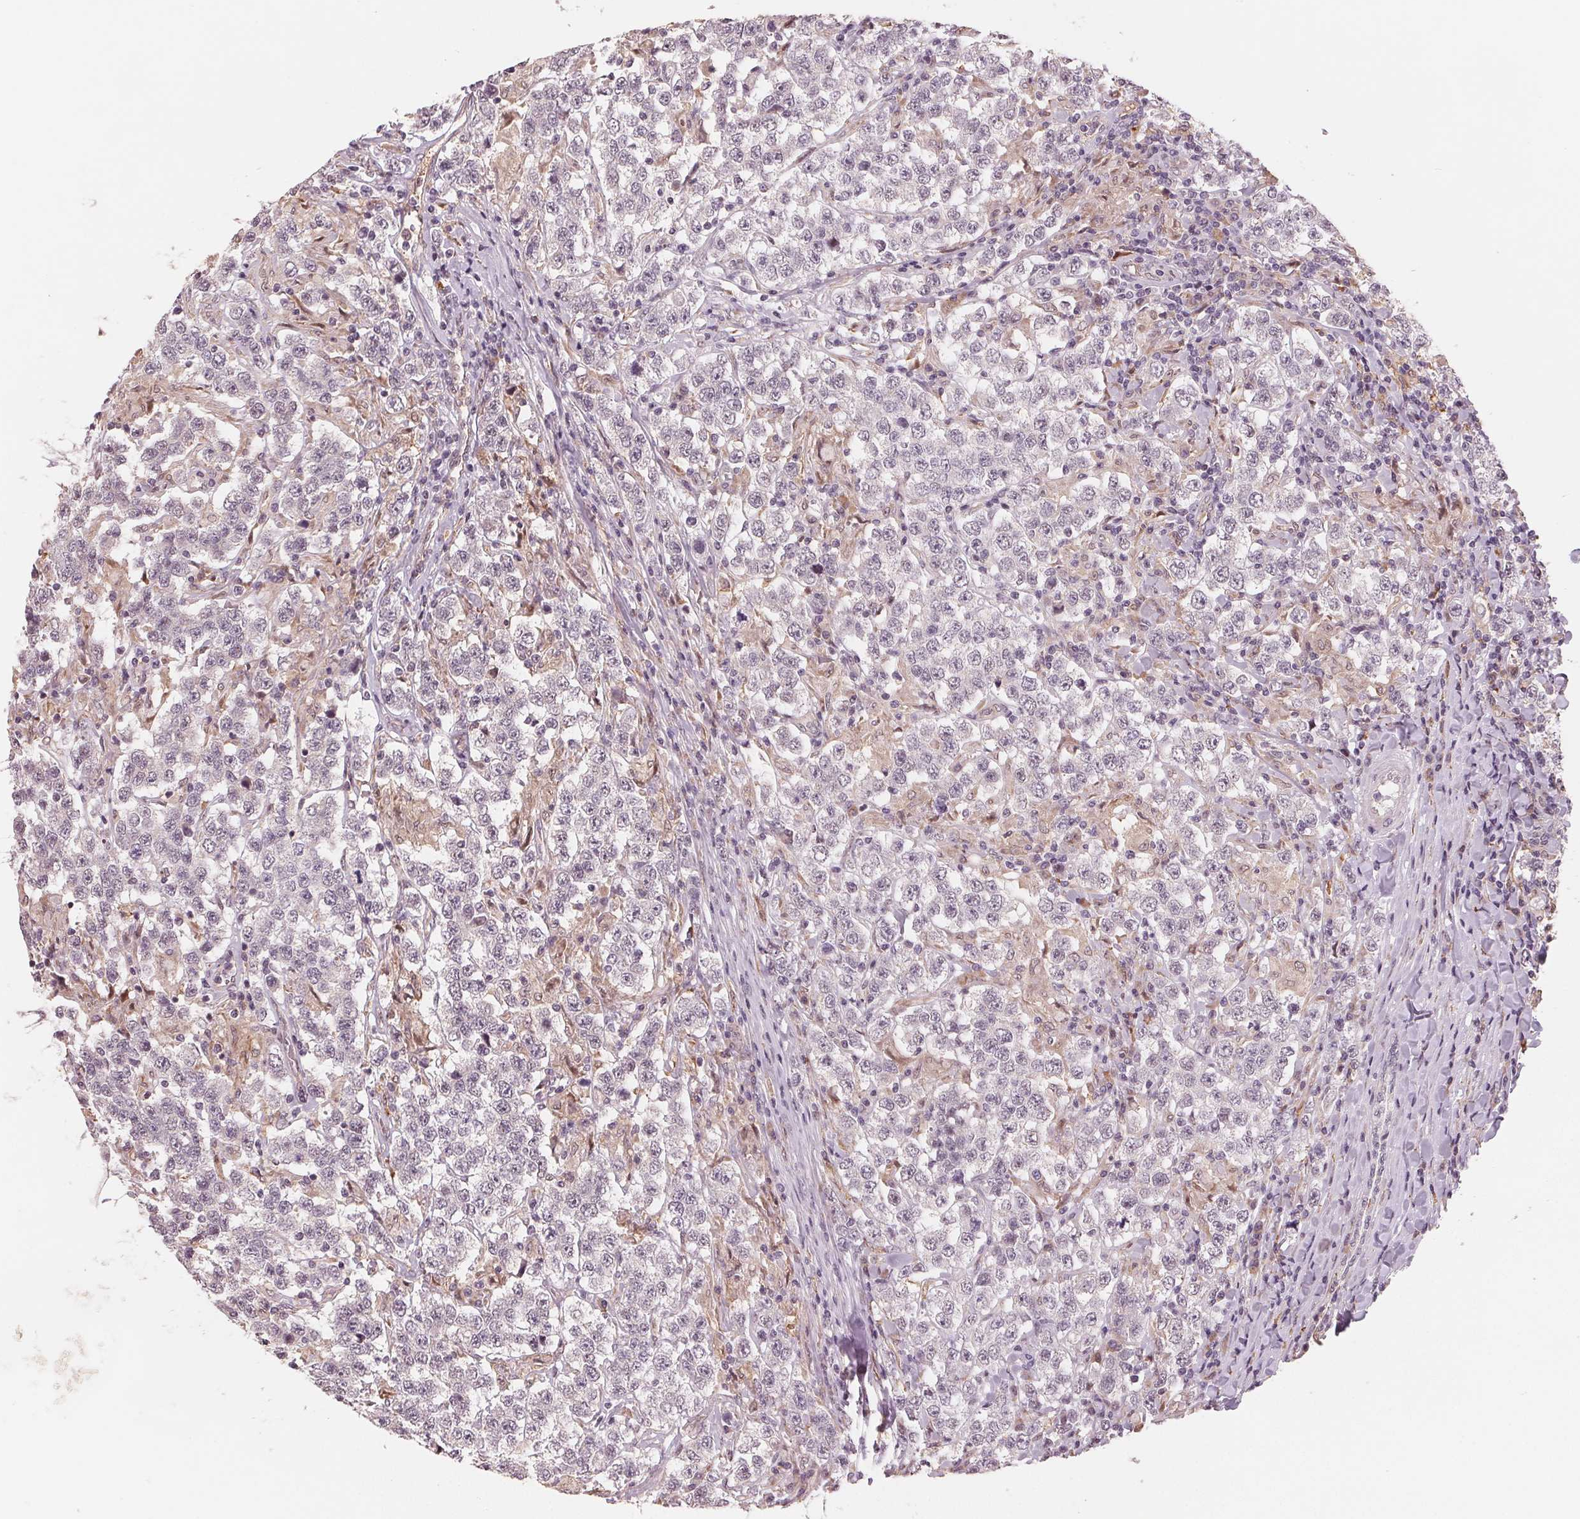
{"staining": {"intensity": "negative", "quantity": "none", "location": "none"}, "tissue": "testis cancer", "cell_type": "Tumor cells", "image_type": "cancer", "snomed": [{"axis": "morphology", "description": "Seminoma, NOS"}, {"axis": "morphology", "description": "Carcinoma, Embryonal, NOS"}, {"axis": "topography", "description": "Testis"}], "caption": "This is an immunohistochemistry micrograph of seminoma (testis). There is no staining in tumor cells.", "gene": "IL9R", "patient": {"sex": "male", "age": 41}}